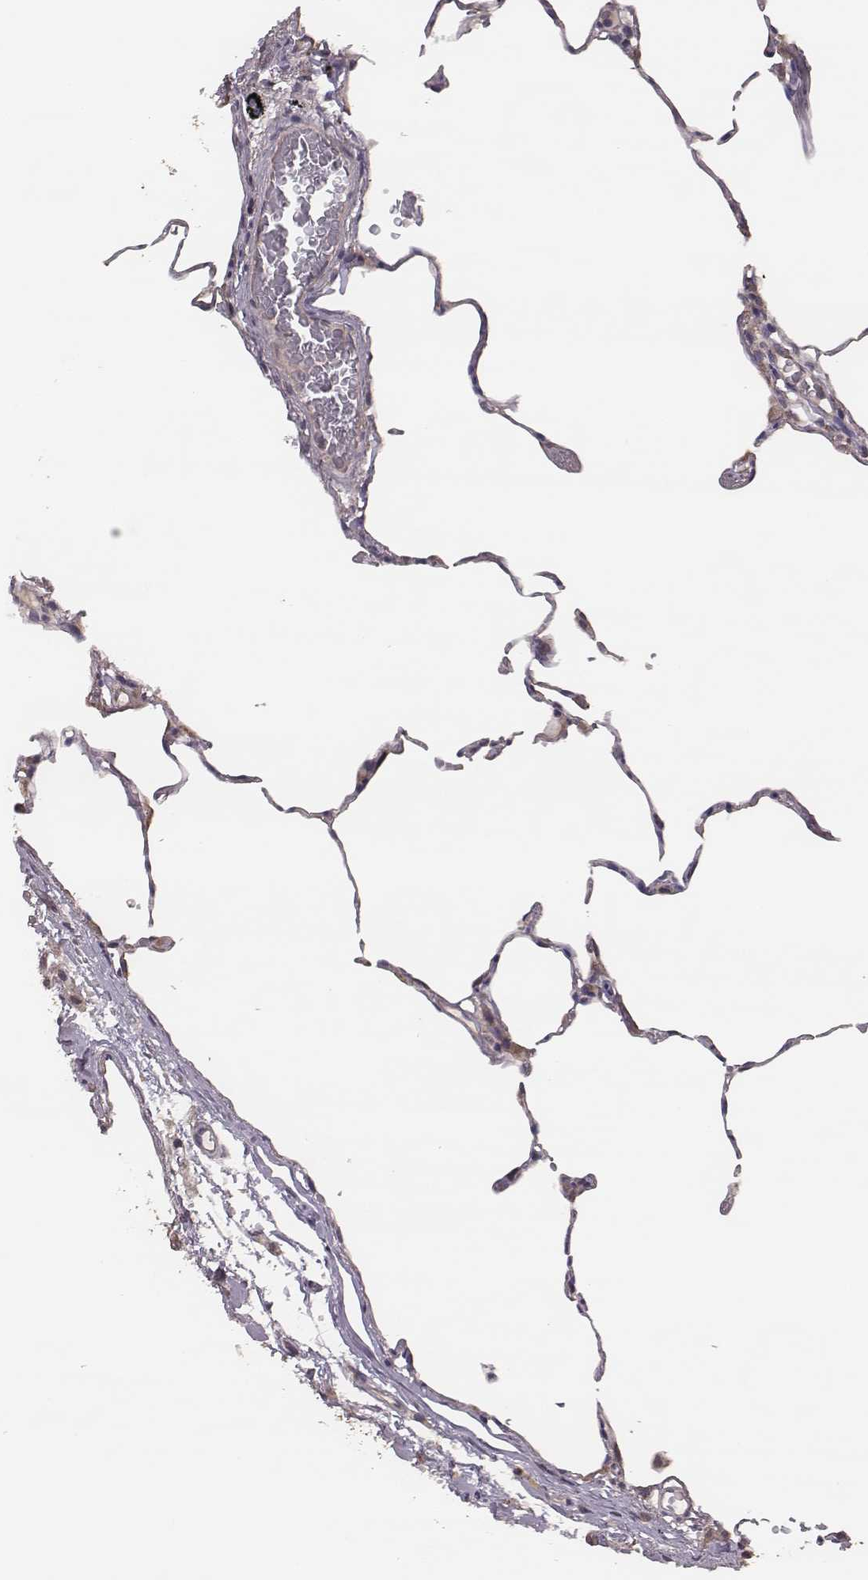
{"staining": {"intensity": "negative", "quantity": "none", "location": "none"}, "tissue": "lung", "cell_type": "Alveolar cells", "image_type": "normal", "snomed": [{"axis": "morphology", "description": "Normal tissue, NOS"}, {"axis": "topography", "description": "Lung"}], "caption": "Alveolar cells are negative for brown protein staining in unremarkable lung. (Immunohistochemistry (ihc), brightfield microscopy, high magnification).", "gene": "HAVCR1", "patient": {"sex": "female", "age": 57}}